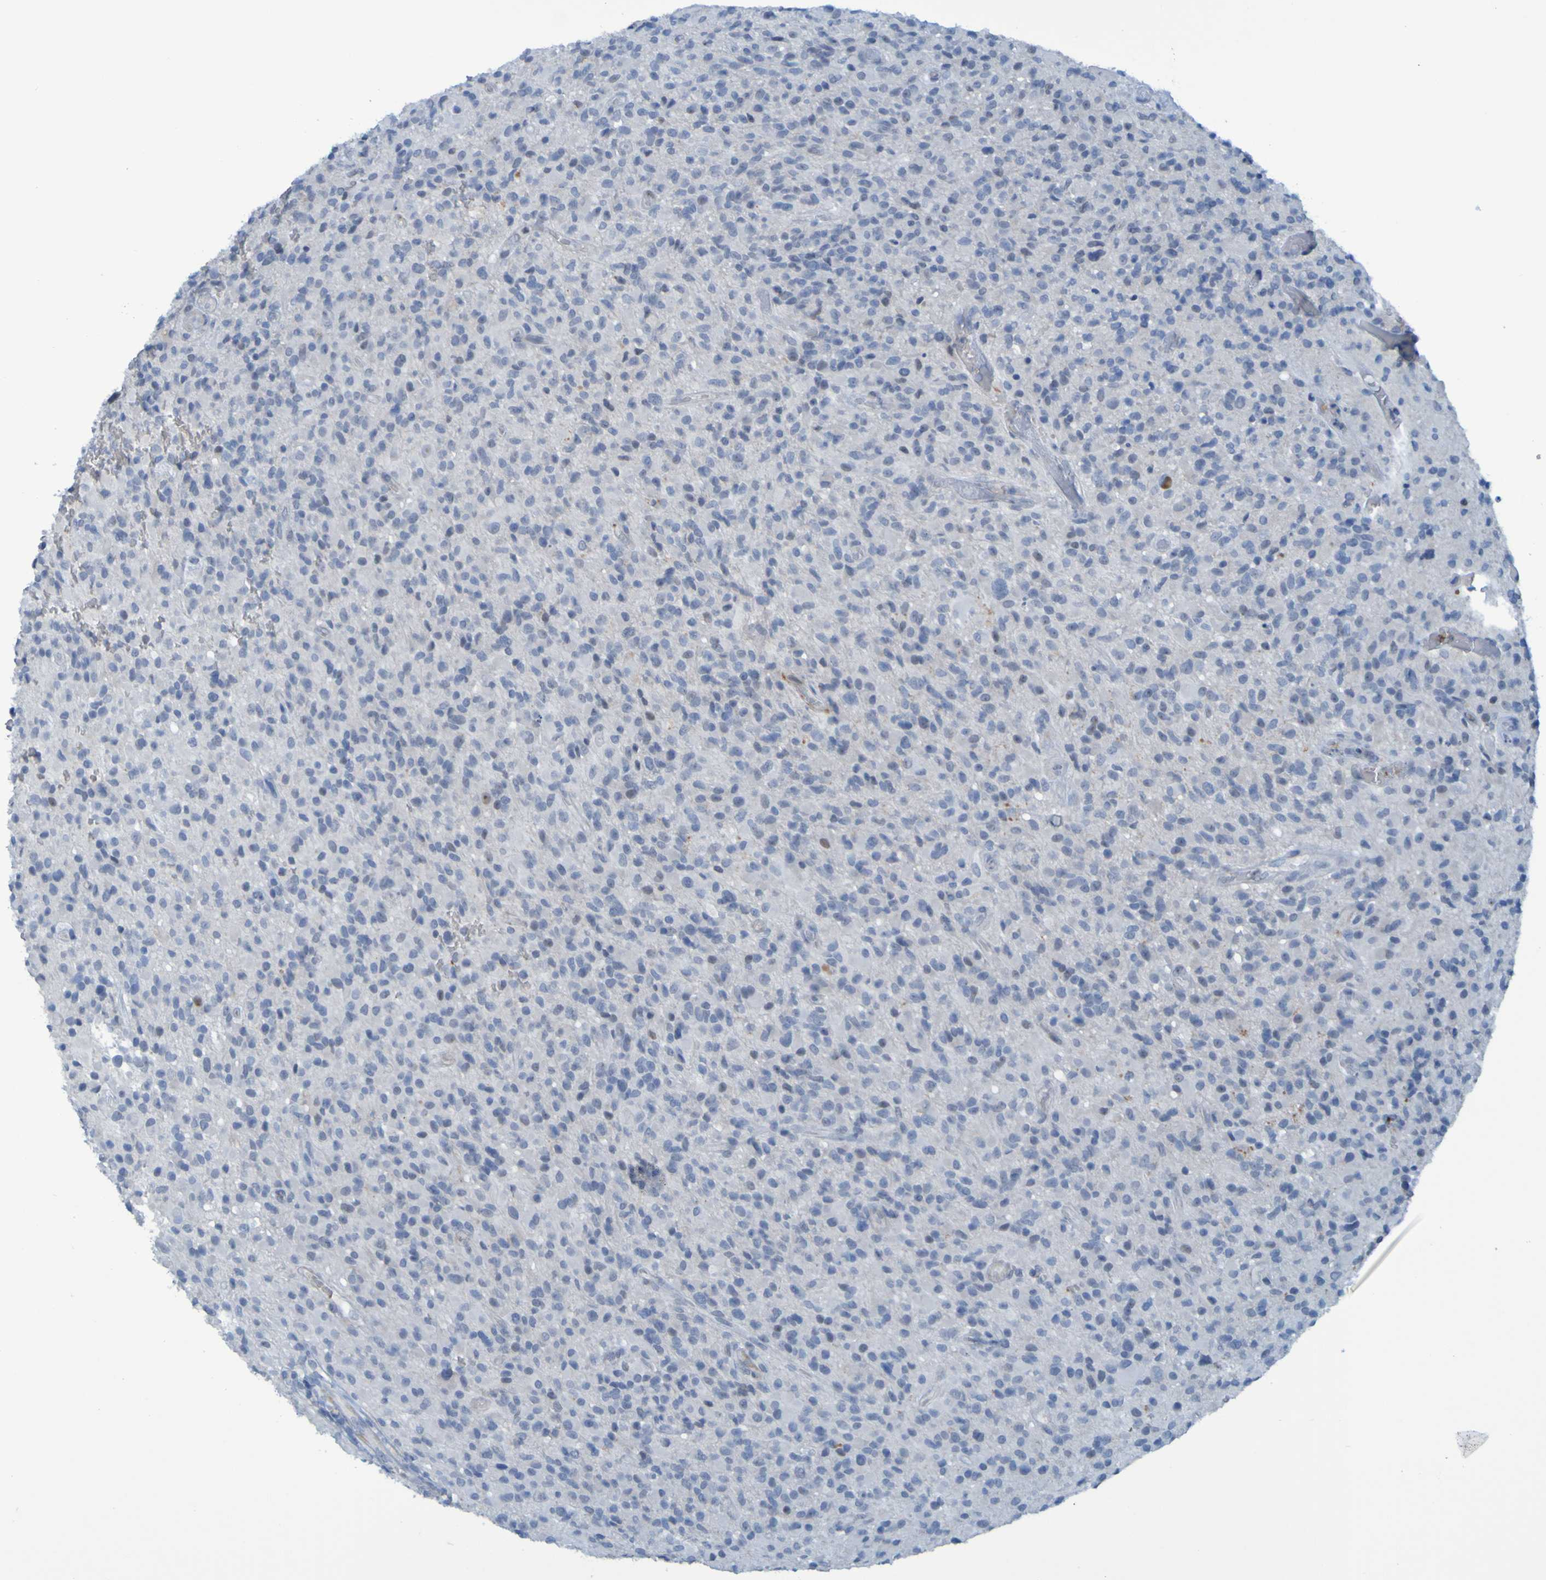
{"staining": {"intensity": "negative", "quantity": "none", "location": "none"}, "tissue": "glioma", "cell_type": "Tumor cells", "image_type": "cancer", "snomed": [{"axis": "morphology", "description": "Glioma, malignant, High grade"}, {"axis": "topography", "description": "Brain"}], "caption": "An IHC micrograph of glioma is shown. There is no staining in tumor cells of glioma. (DAB immunohistochemistry with hematoxylin counter stain).", "gene": "USP36", "patient": {"sex": "male", "age": 71}}